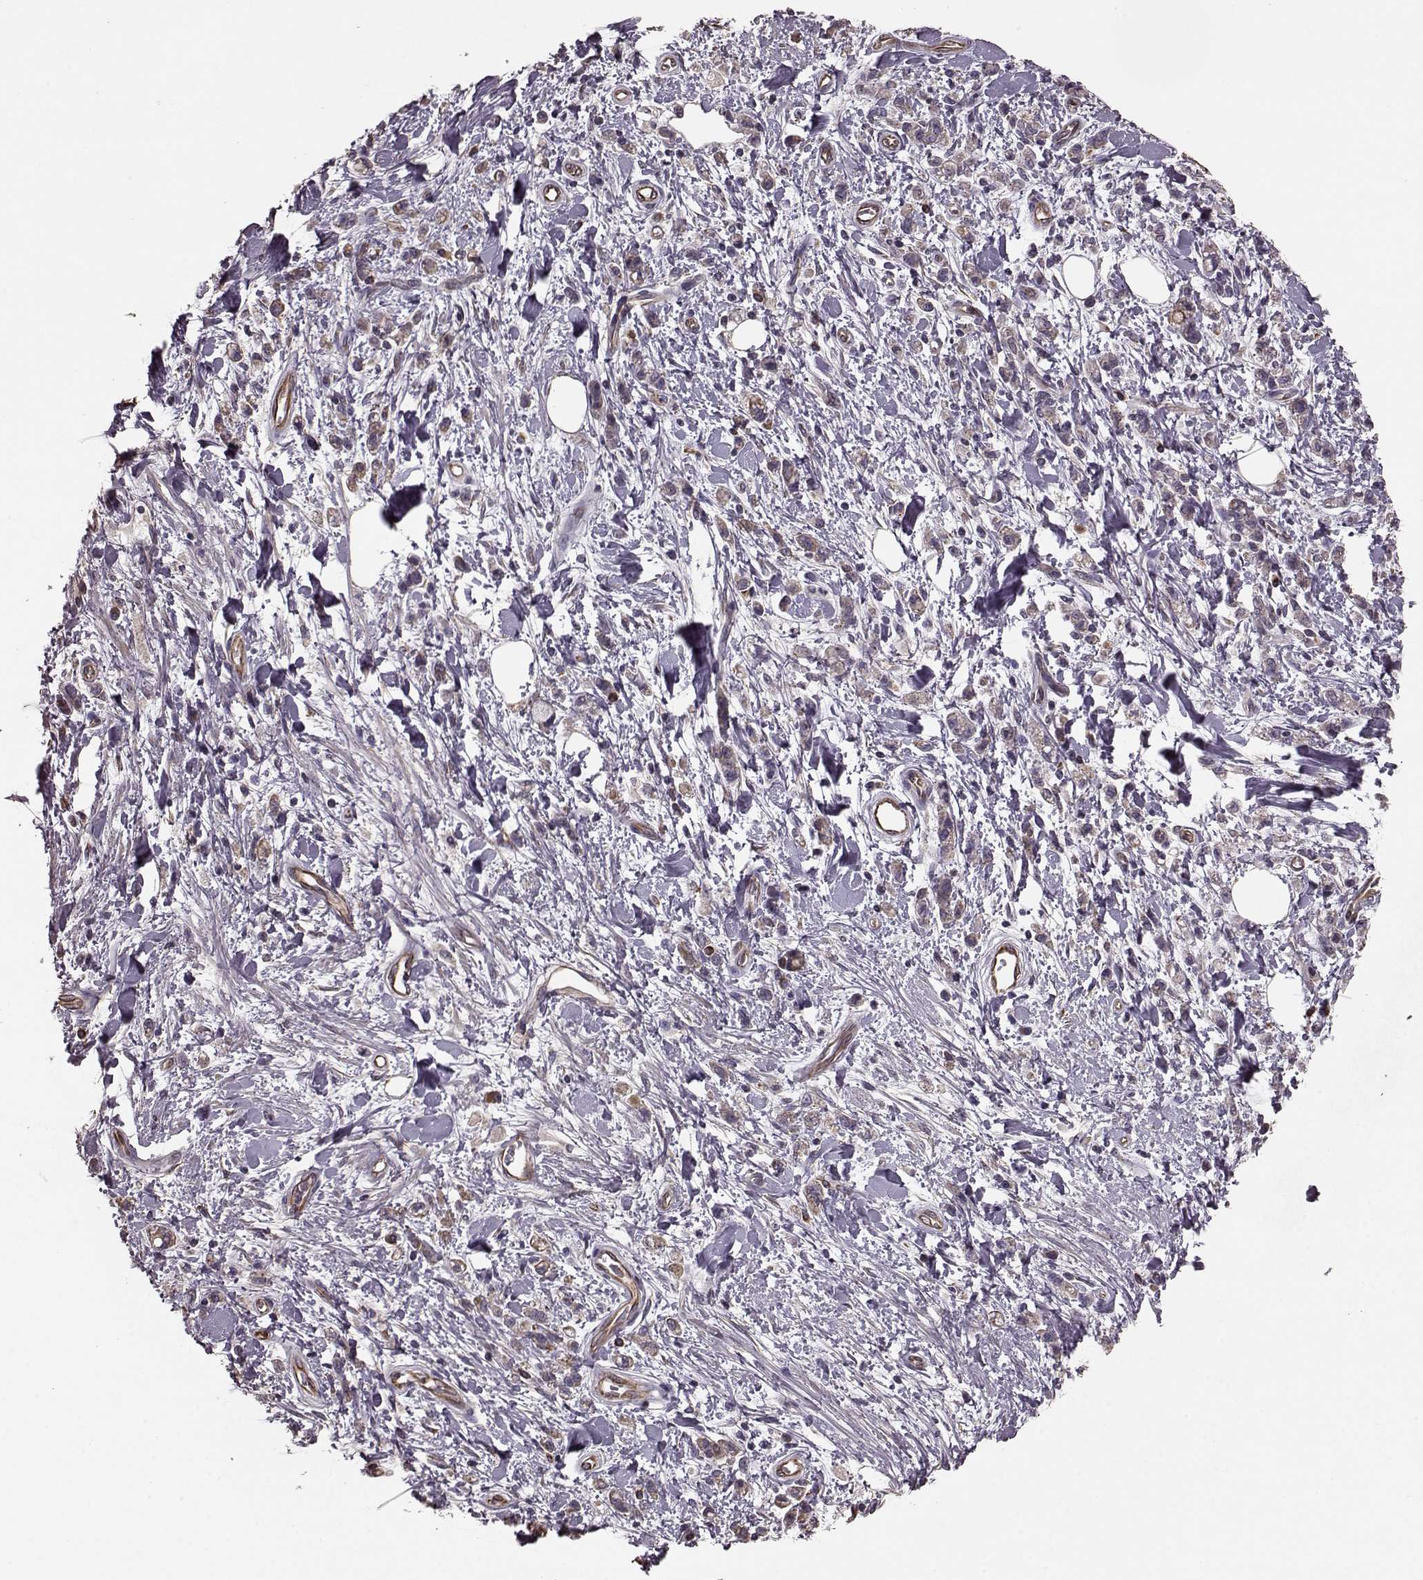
{"staining": {"intensity": "negative", "quantity": "none", "location": "none"}, "tissue": "stomach cancer", "cell_type": "Tumor cells", "image_type": "cancer", "snomed": [{"axis": "morphology", "description": "Adenocarcinoma, NOS"}, {"axis": "topography", "description": "Stomach"}], "caption": "Protein analysis of stomach adenocarcinoma shows no significant expression in tumor cells.", "gene": "NTF3", "patient": {"sex": "male", "age": 77}}